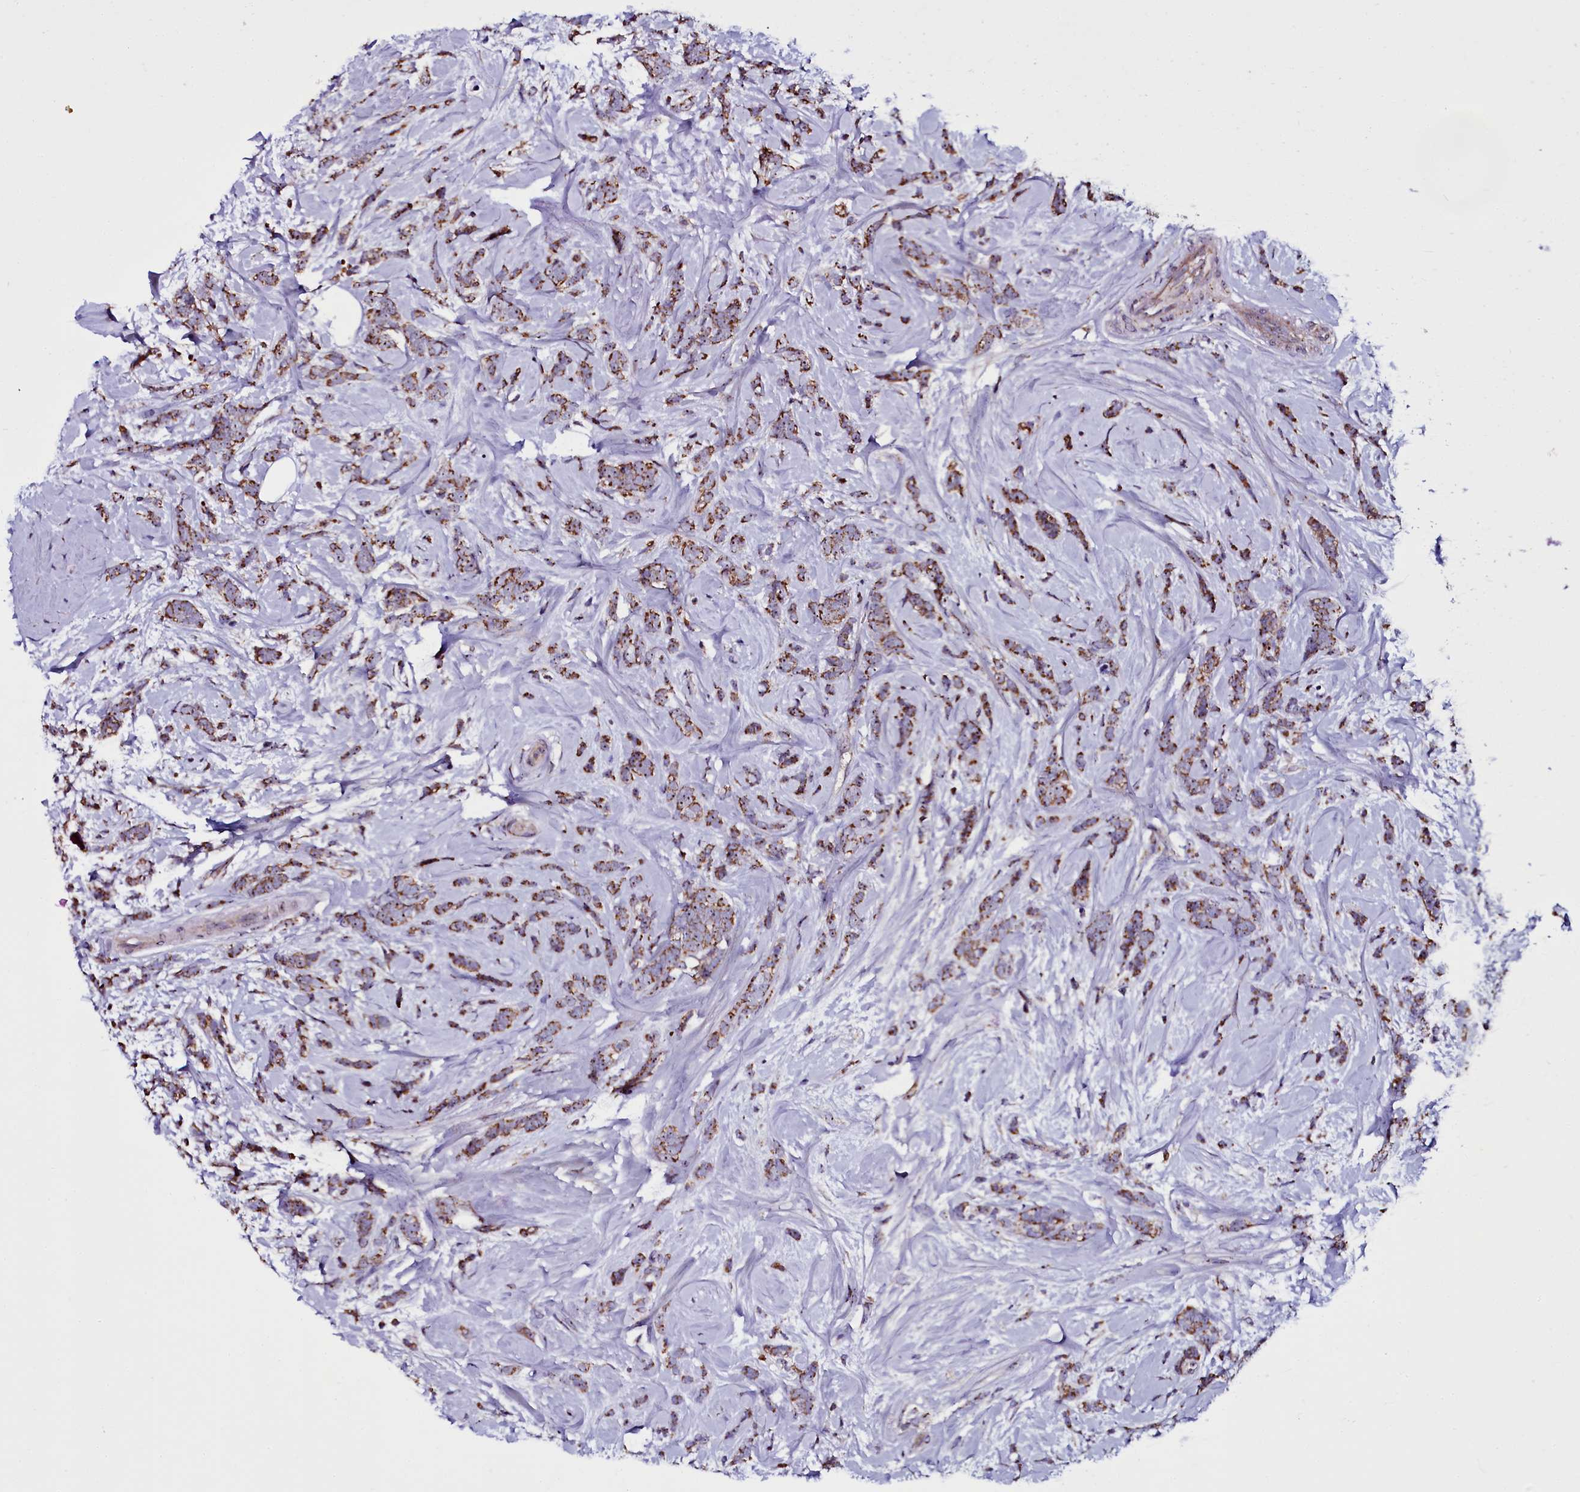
{"staining": {"intensity": "moderate", "quantity": ">75%", "location": "cytoplasmic/membranous"}, "tissue": "breast cancer", "cell_type": "Tumor cells", "image_type": "cancer", "snomed": [{"axis": "morphology", "description": "Lobular carcinoma"}, {"axis": "topography", "description": "Breast"}], "caption": "Brown immunohistochemical staining in breast cancer reveals moderate cytoplasmic/membranous staining in about >75% of tumor cells.", "gene": "NAA80", "patient": {"sex": "female", "age": 58}}